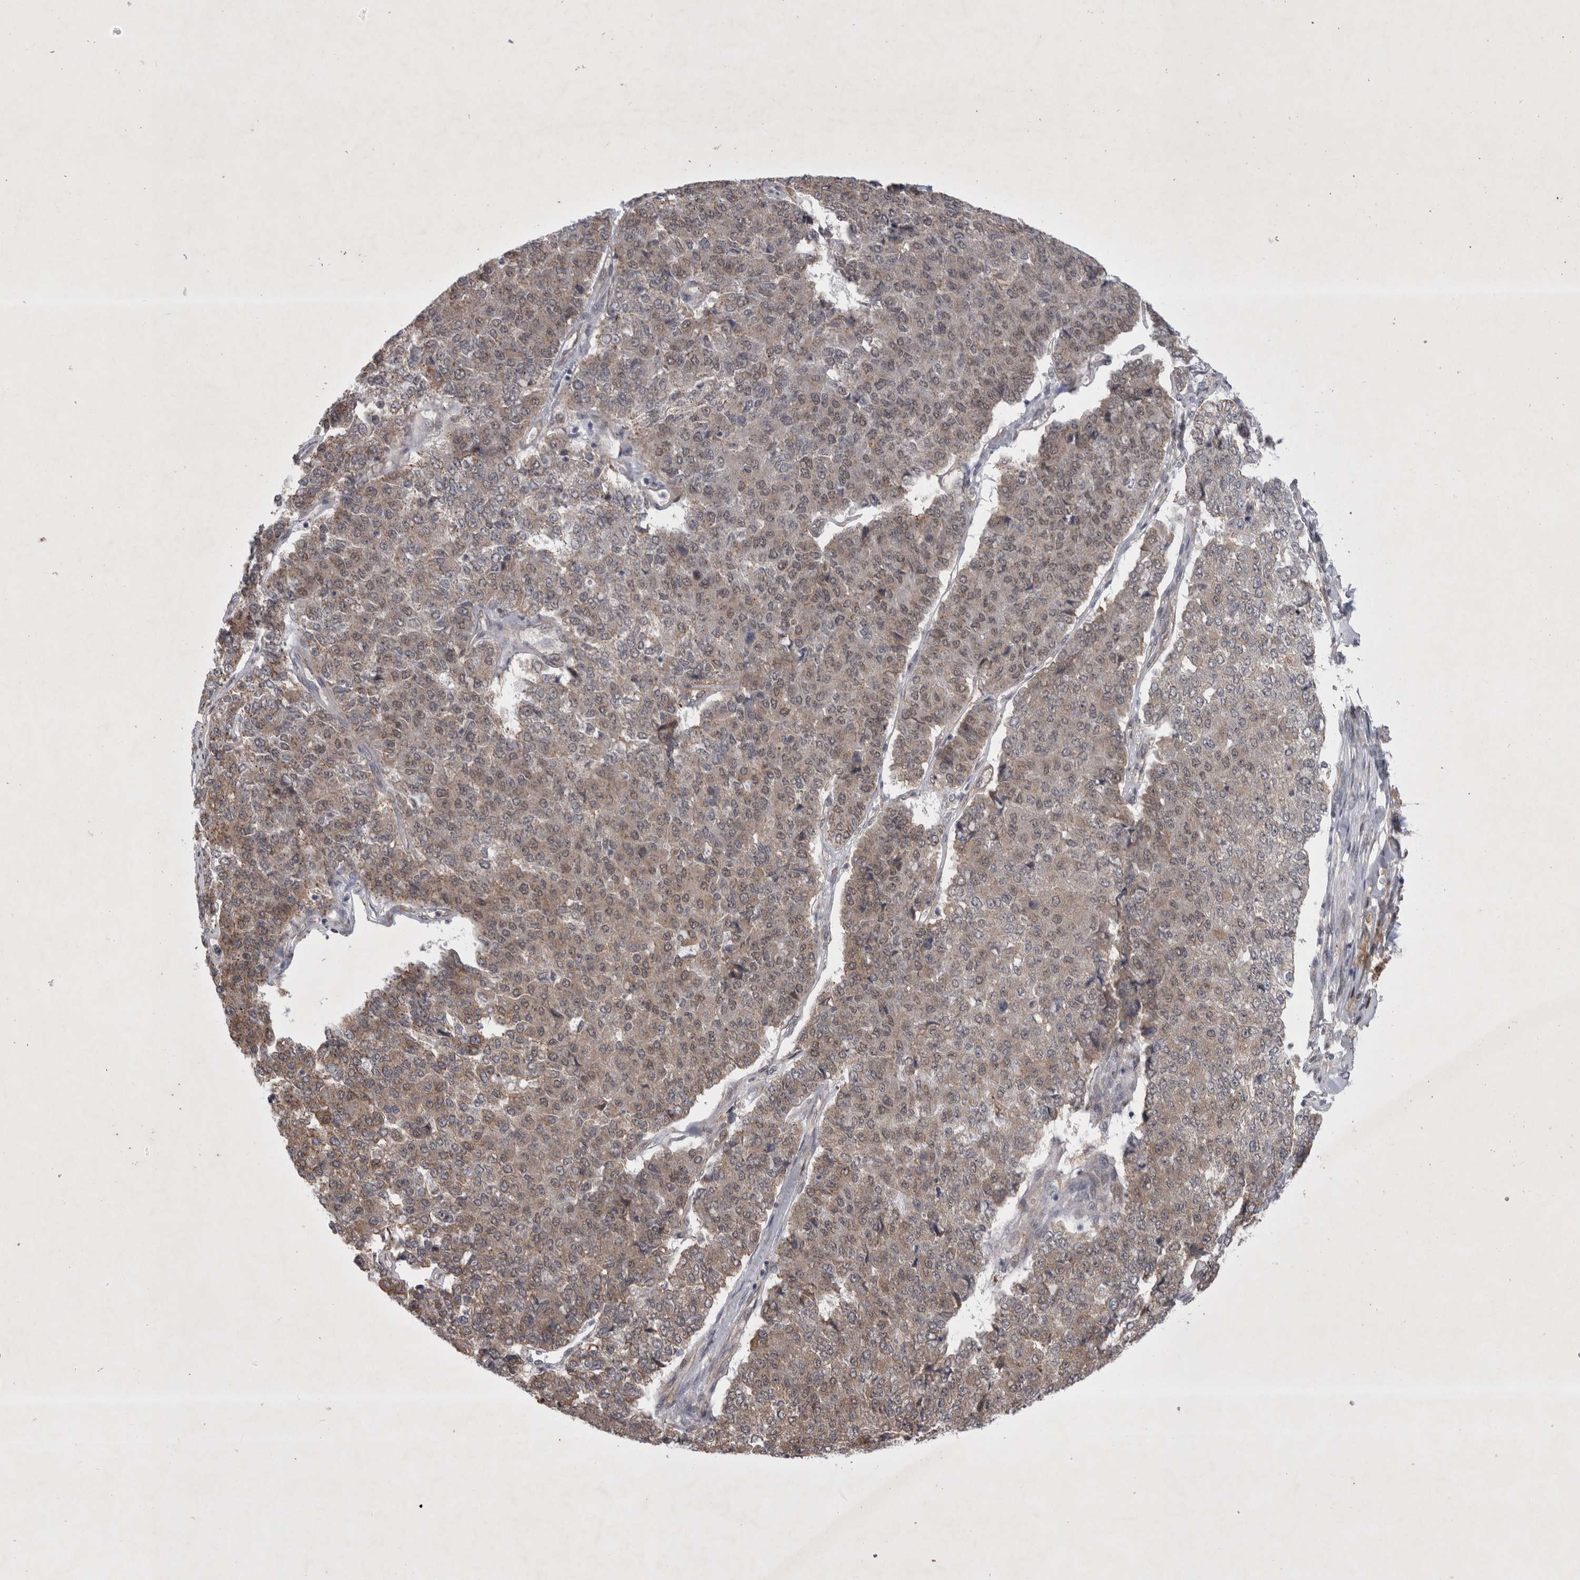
{"staining": {"intensity": "weak", "quantity": ">75%", "location": "cytoplasmic/membranous"}, "tissue": "pancreatic cancer", "cell_type": "Tumor cells", "image_type": "cancer", "snomed": [{"axis": "morphology", "description": "Adenocarcinoma, NOS"}, {"axis": "topography", "description": "Pancreas"}], "caption": "A photomicrograph of pancreatic adenocarcinoma stained for a protein exhibits weak cytoplasmic/membranous brown staining in tumor cells.", "gene": "PARP11", "patient": {"sex": "male", "age": 50}}